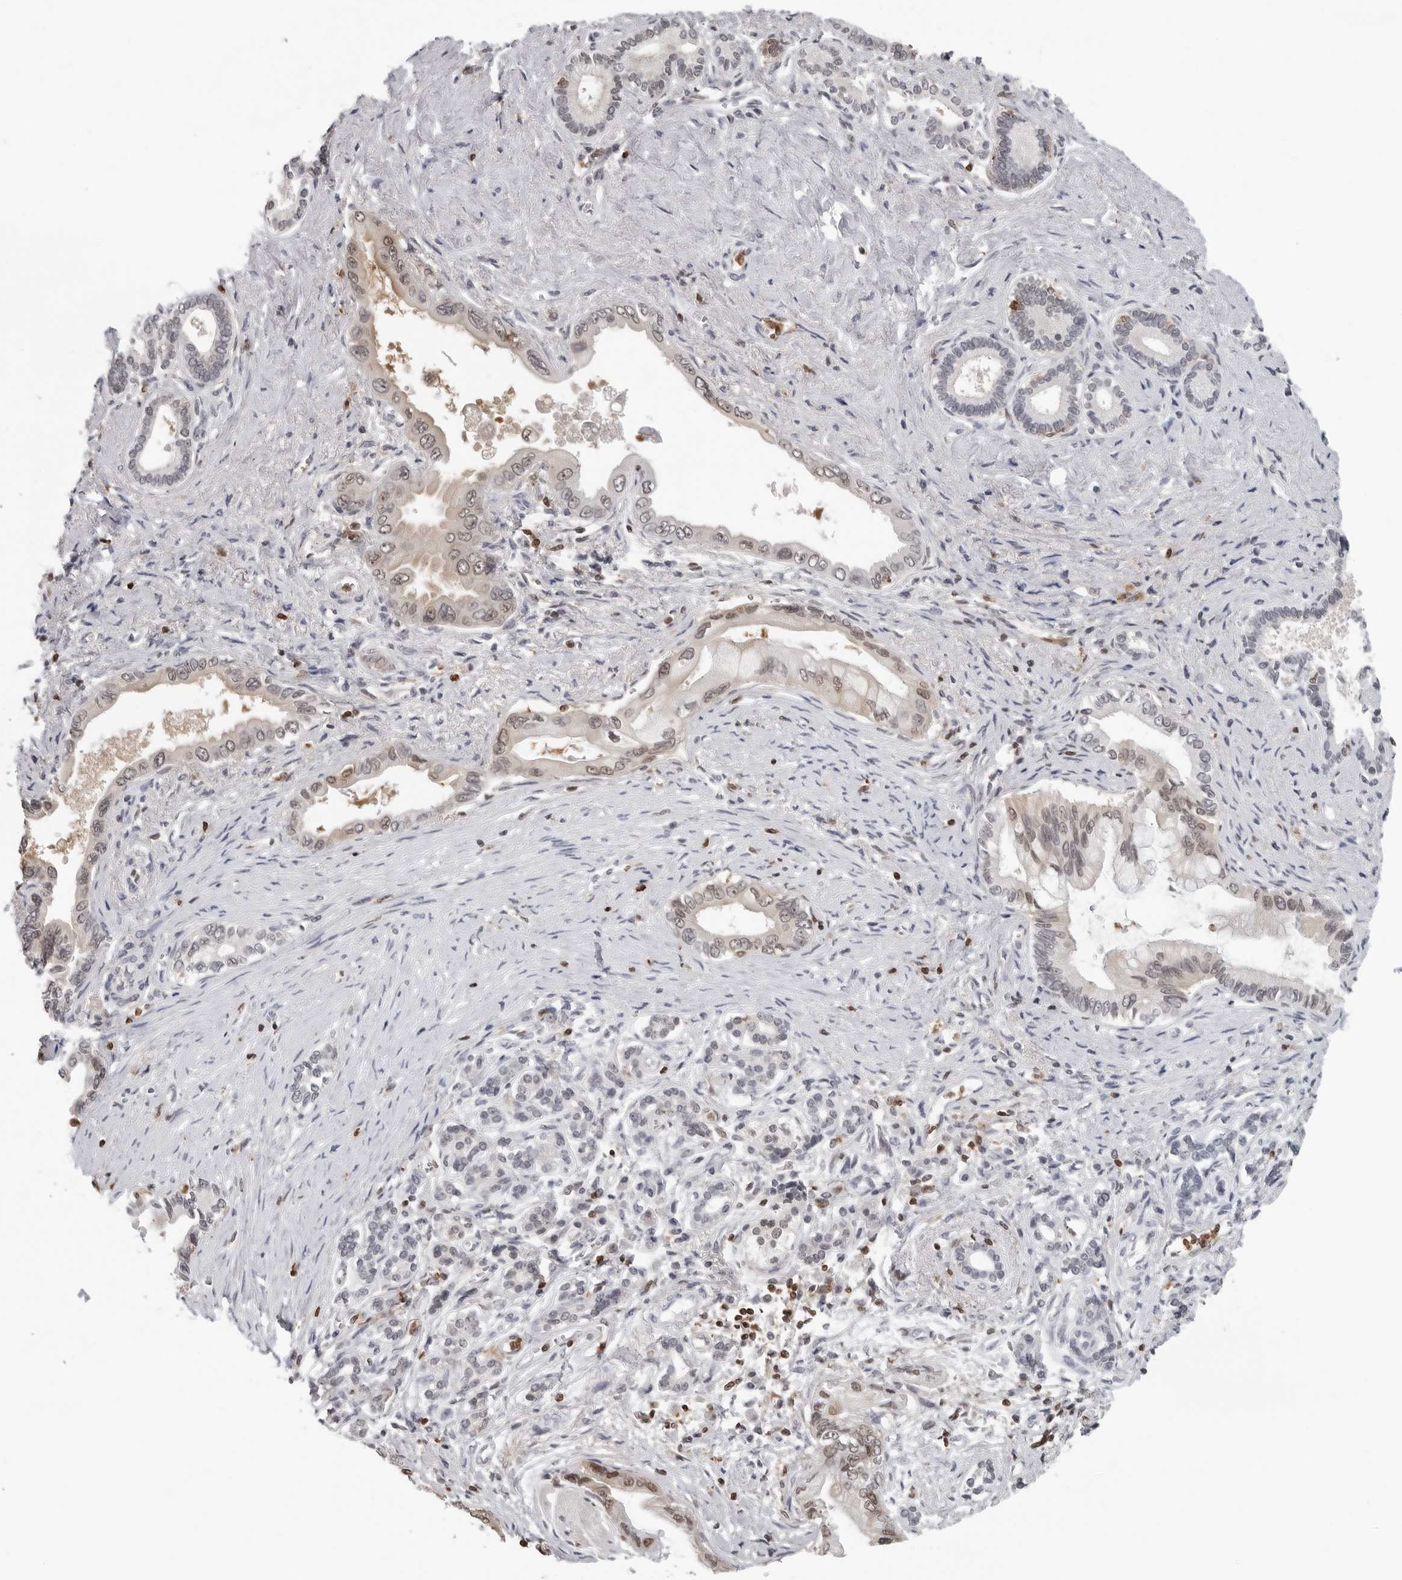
{"staining": {"intensity": "weak", "quantity": ">75%", "location": "nuclear"}, "tissue": "pancreatic cancer", "cell_type": "Tumor cells", "image_type": "cancer", "snomed": [{"axis": "morphology", "description": "Adenocarcinoma, NOS"}, {"axis": "topography", "description": "Pancreas"}], "caption": "Protein expression analysis of human adenocarcinoma (pancreatic) reveals weak nuclear staining in approximately >75% of tumor cells.", "gene": "HSPH1", "patient": {"sex": "male", "age": 78}}